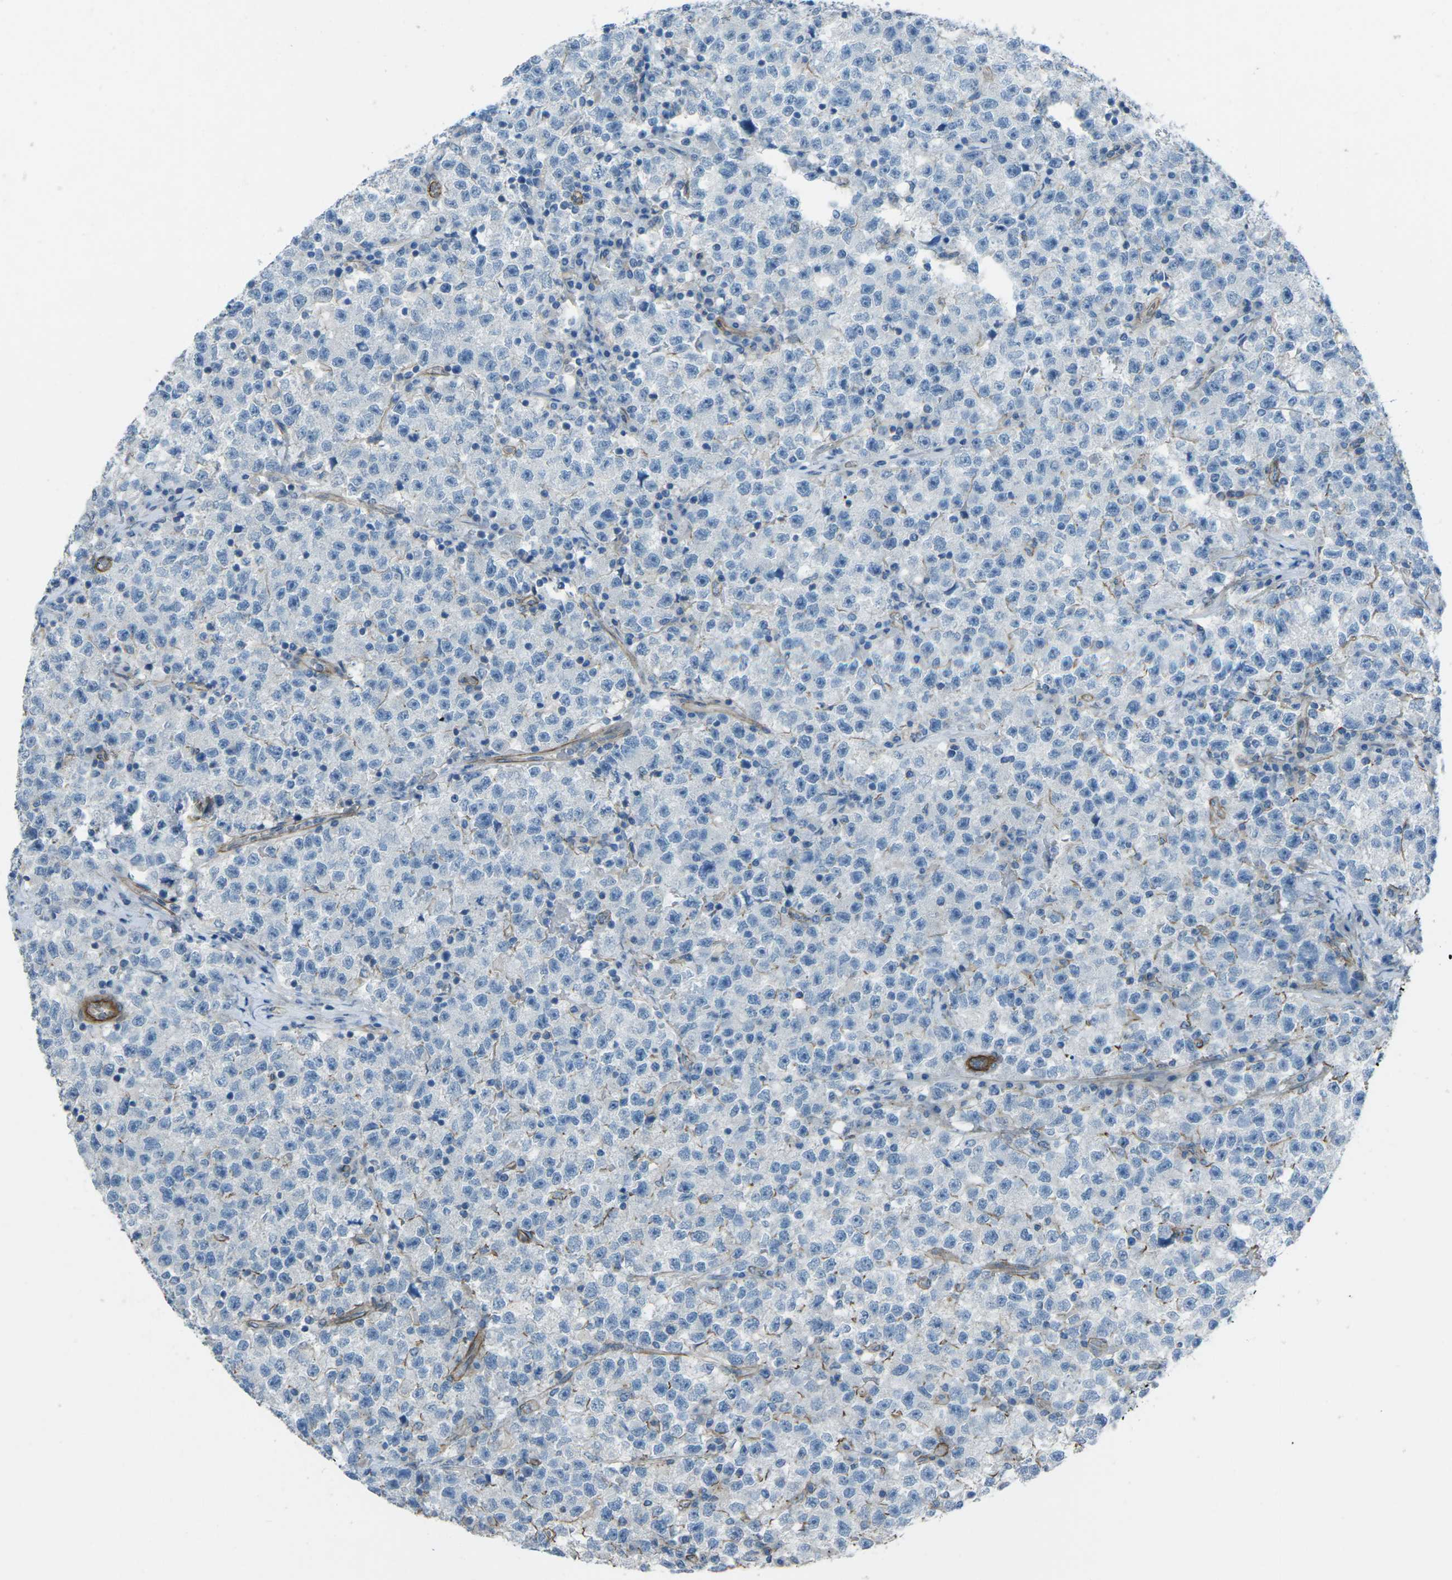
{"staining": {"intensity": "negative", "quantity": "none", "location": "none"}, "tissue": "testis cancer", "cell_type": "Tumor cells", "image_type": "cancer", "snomed": [{"axis": "morphology", "description": "Seminoma, NOS"}, {"axis": "topography", "description": "Testis"}], "caption": "Testis cancer was stained to show a protein in brown. There is no significant expression in tumor cells.", "gene": "UTRN", "patient": {"sex": "male", "age": 22}}